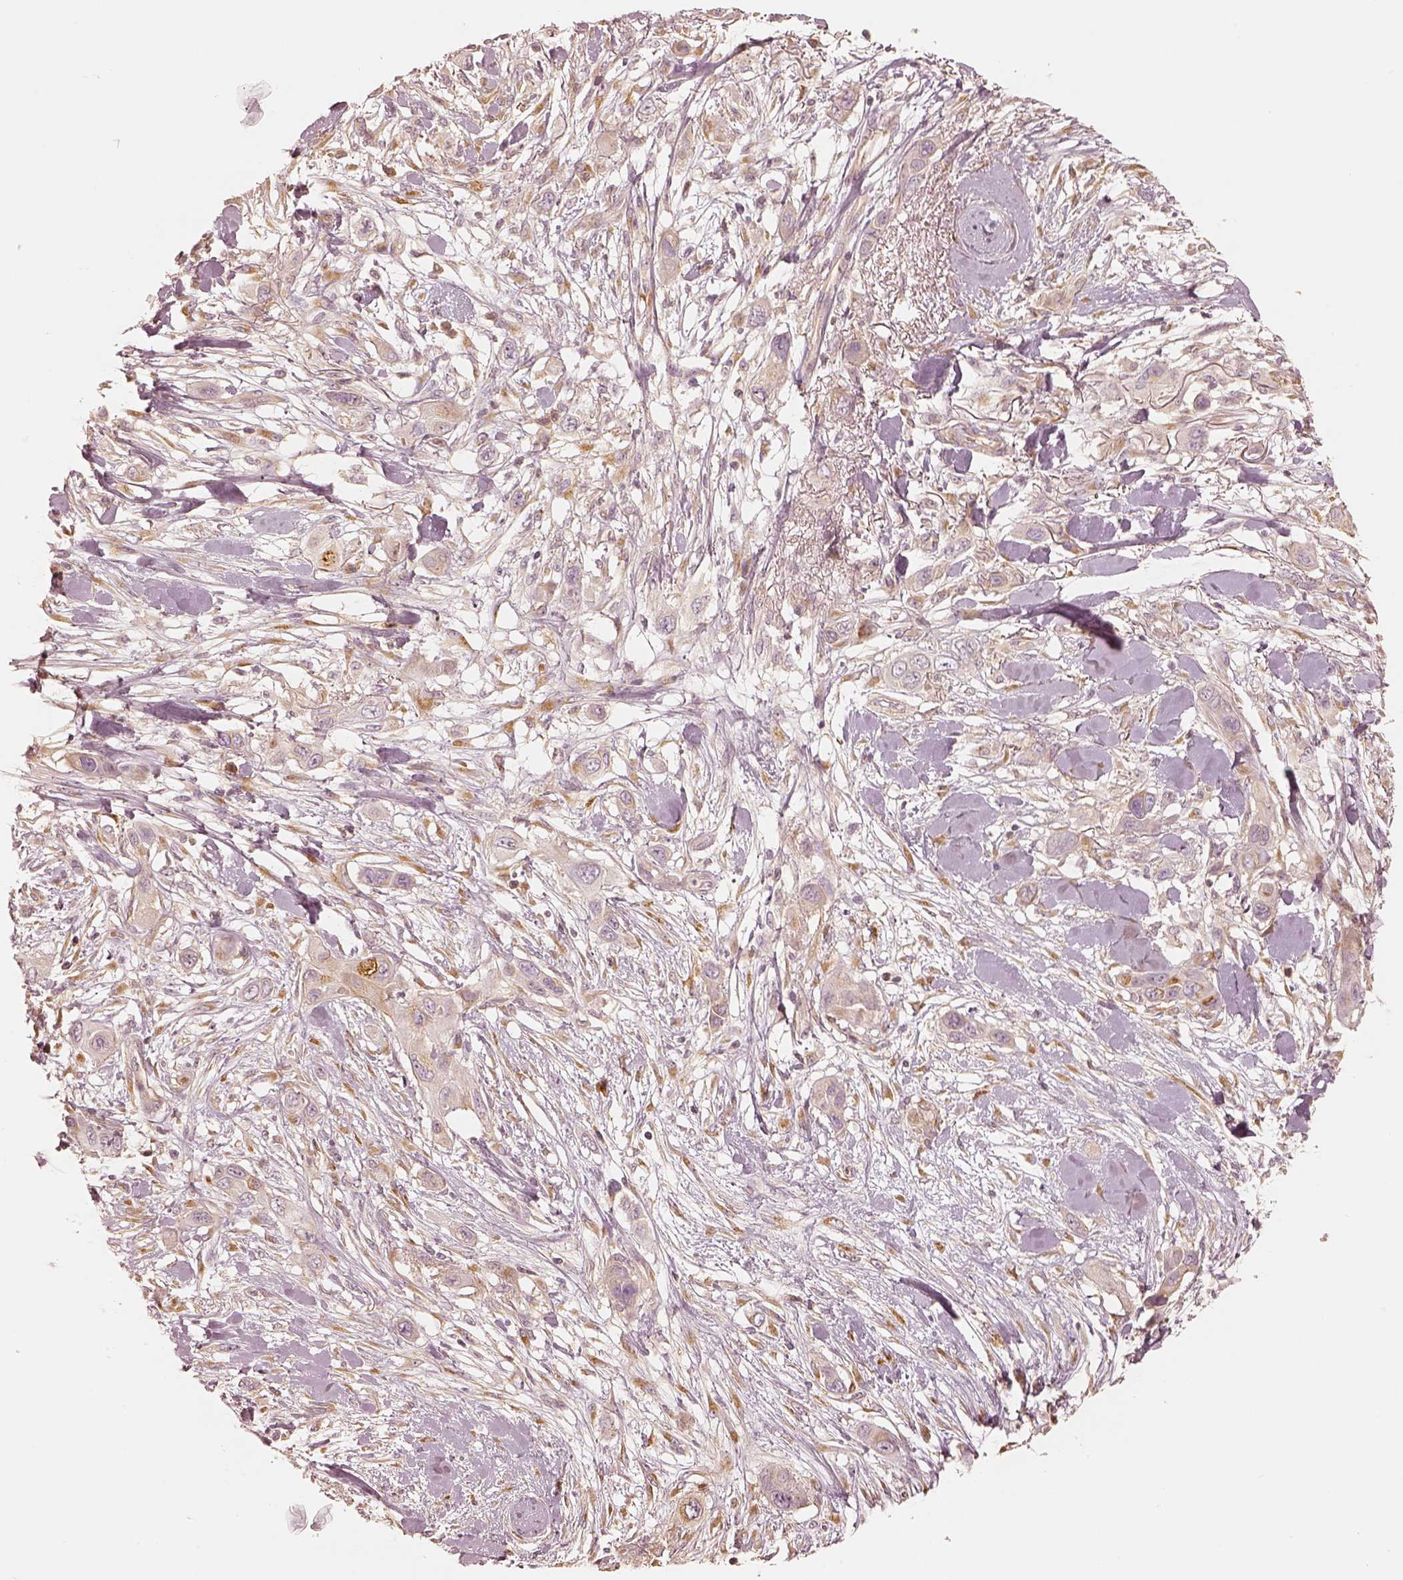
{"staining": {"intensity": "negative", "quantity": "none", "location": "none"}, "tissue": "skin cancer", "cell_type": "Tumor cells", "image_type": "cancer", "snomed": [{"axis": "morphology", "description": "Squamous cell carcinoma, NOS"}, {"axis": "topography", "description": "Skin"}], "caption": "A photomicrograph of human squamous cell carcinoma (skin) is negative for staining in tumor cells.", "gene": "GORASP2", "patient": {"sex": "male", "age": 79}}